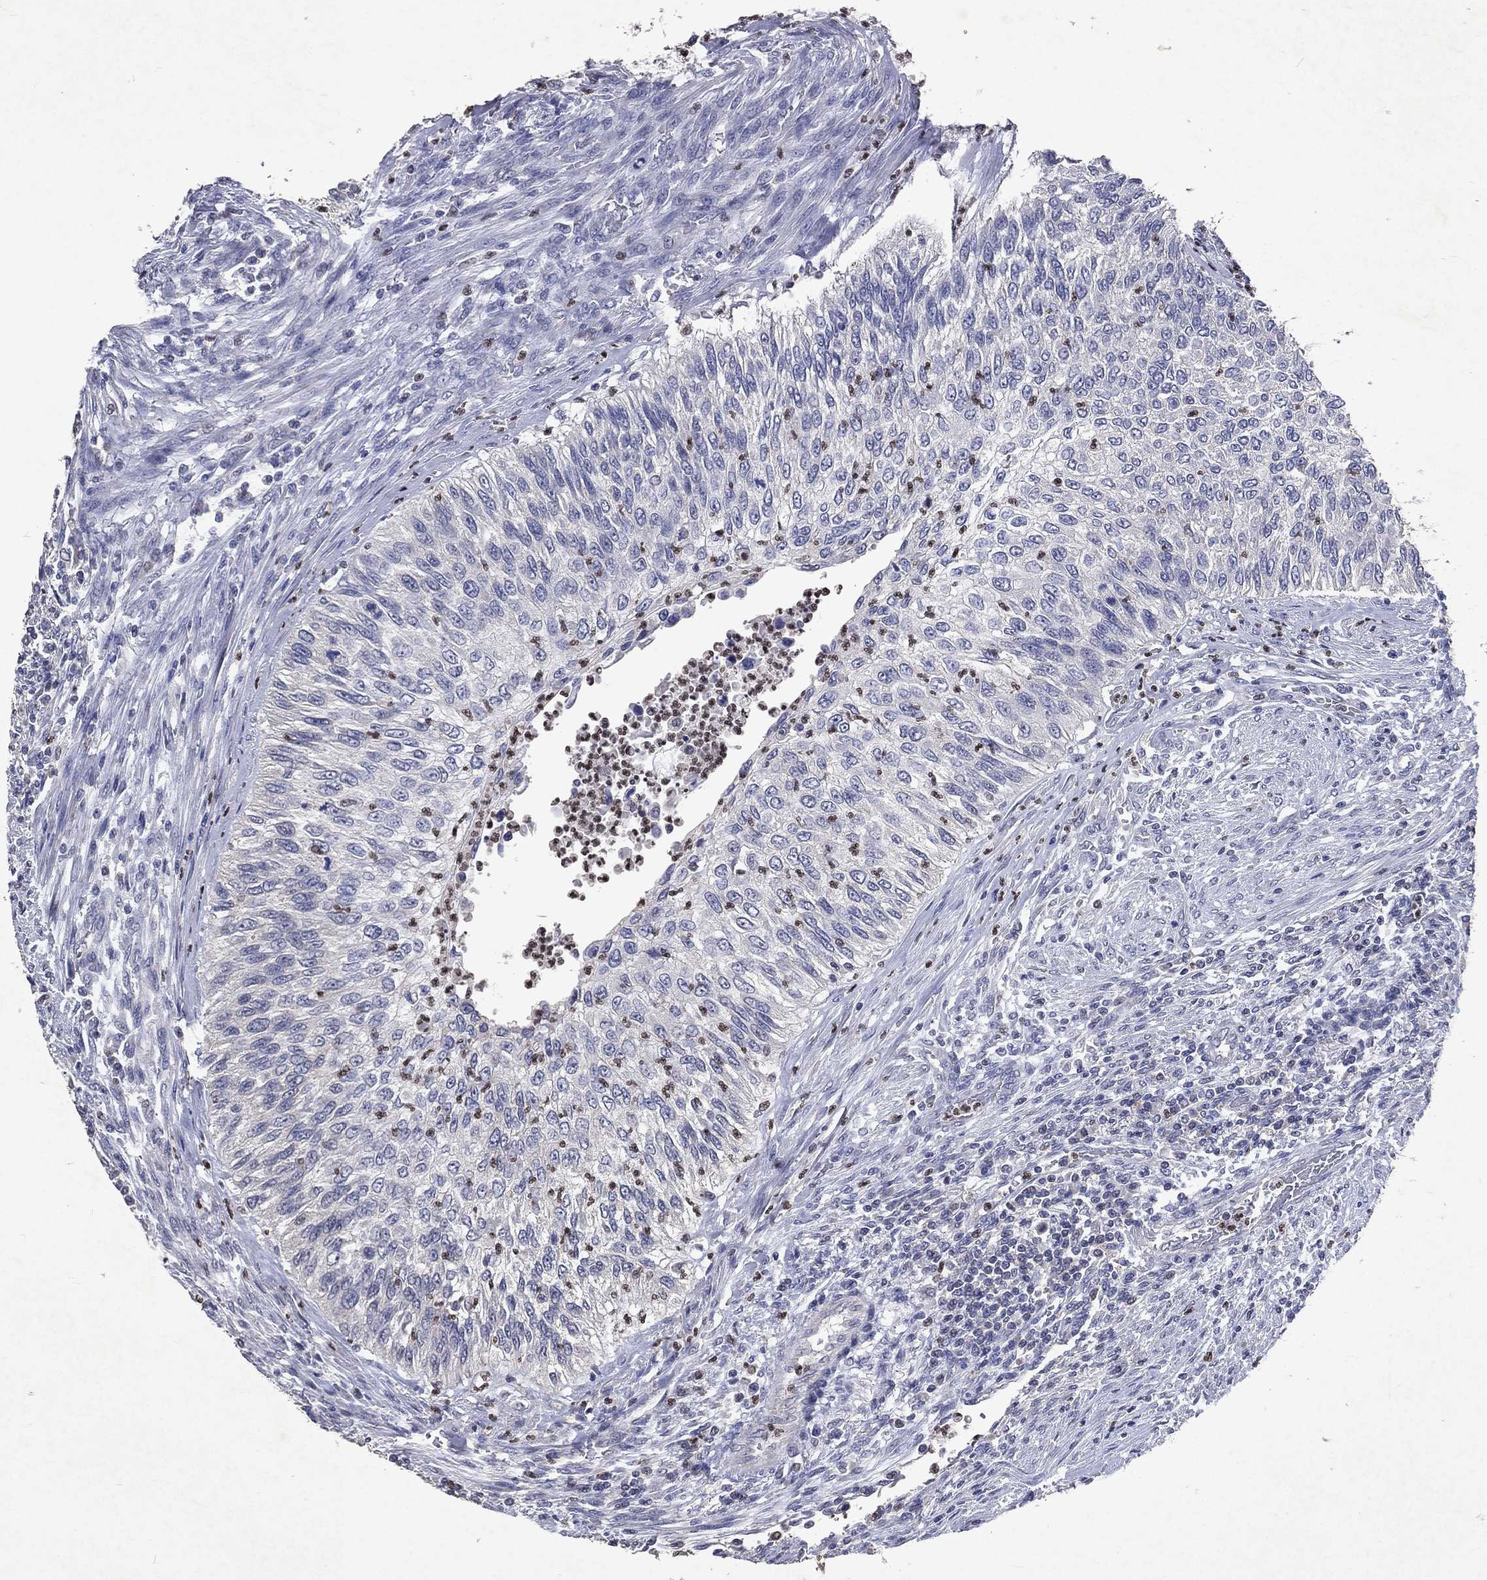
{"staining": {"intensity": "negative", "quantity": "none", "location": "none"}, "tissue": "urothelial cancer", "cell_type": "Tumor cells", "image_type": "cancer", "snomed": [{"axis": "morphology", "description": "Urothelial carcinoma, High grade"}, {"axis": "topography", "description": "Urinary bladder"}], "caption": "There is no significant expression in tumor cells of urothelial carcinoma (high-grade). (Brightfield microscopy of DAB IHC at high magnification).", "gene": "SLC34A2", "patient": {"sex": "female", "age": 60}}